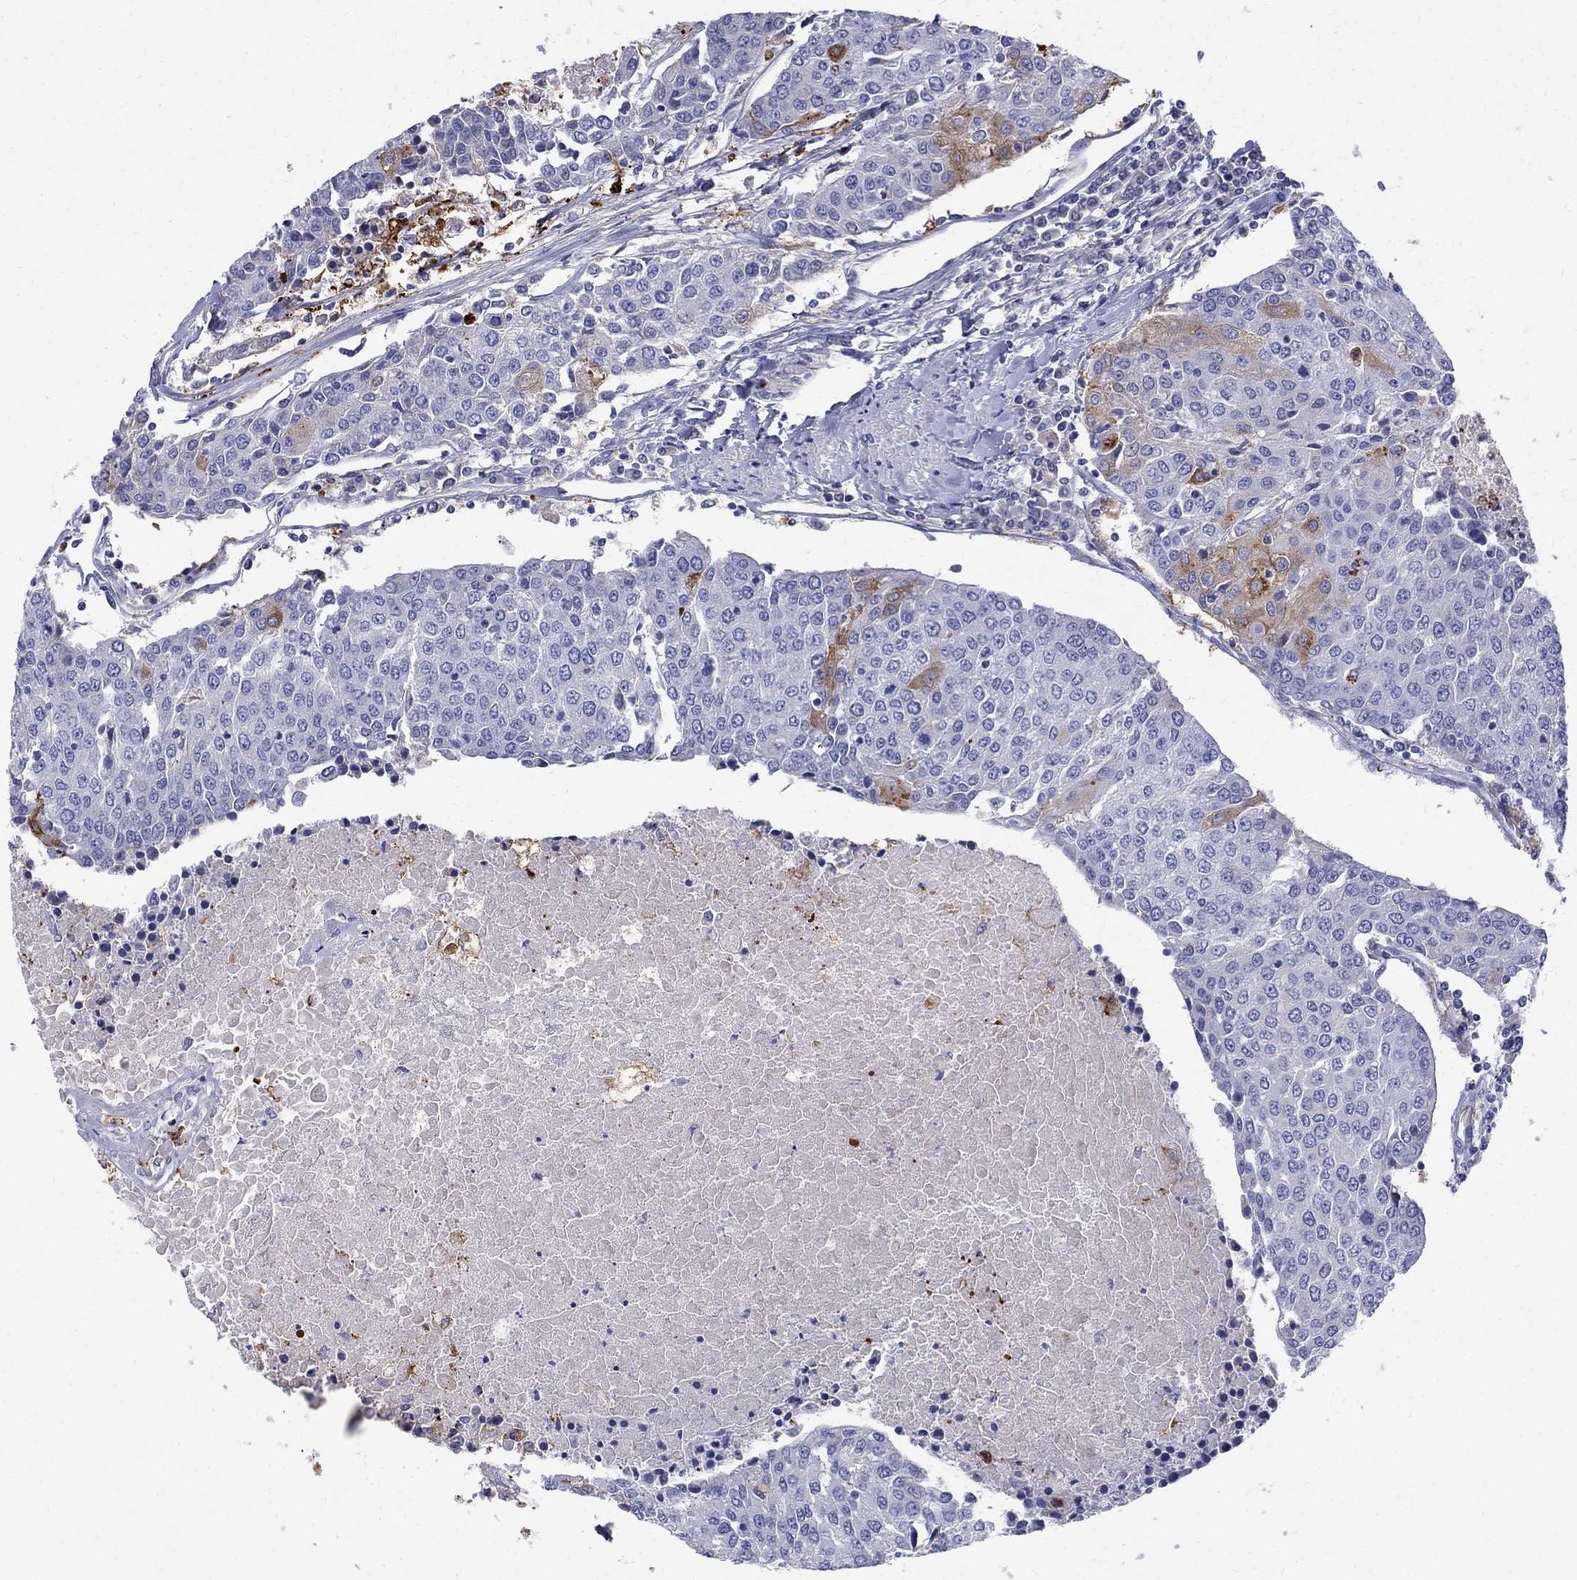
{"staining": {"intensity": "moderate", "quantity": "<25%", "location": "cytoplasmic/membranous"}, "tissue": "urothelial cancer", "cell_type": "Tumor cells", "image_type": "cancer", "snomed": [{"axis": "morphology", "description": "Urothelial carcinoma, High grade"}, {"axis": "topography", "description": "Urinary bladder"}], "caption": "About <25% of tumor cells in urothelial carcinoma (high-grade) display moderate cytoplasmic/membranous protein positivity as visualized by brown immunohistochemical staining.", "gene": "AGER", "patient": {"sex": "female", "age": 85}}